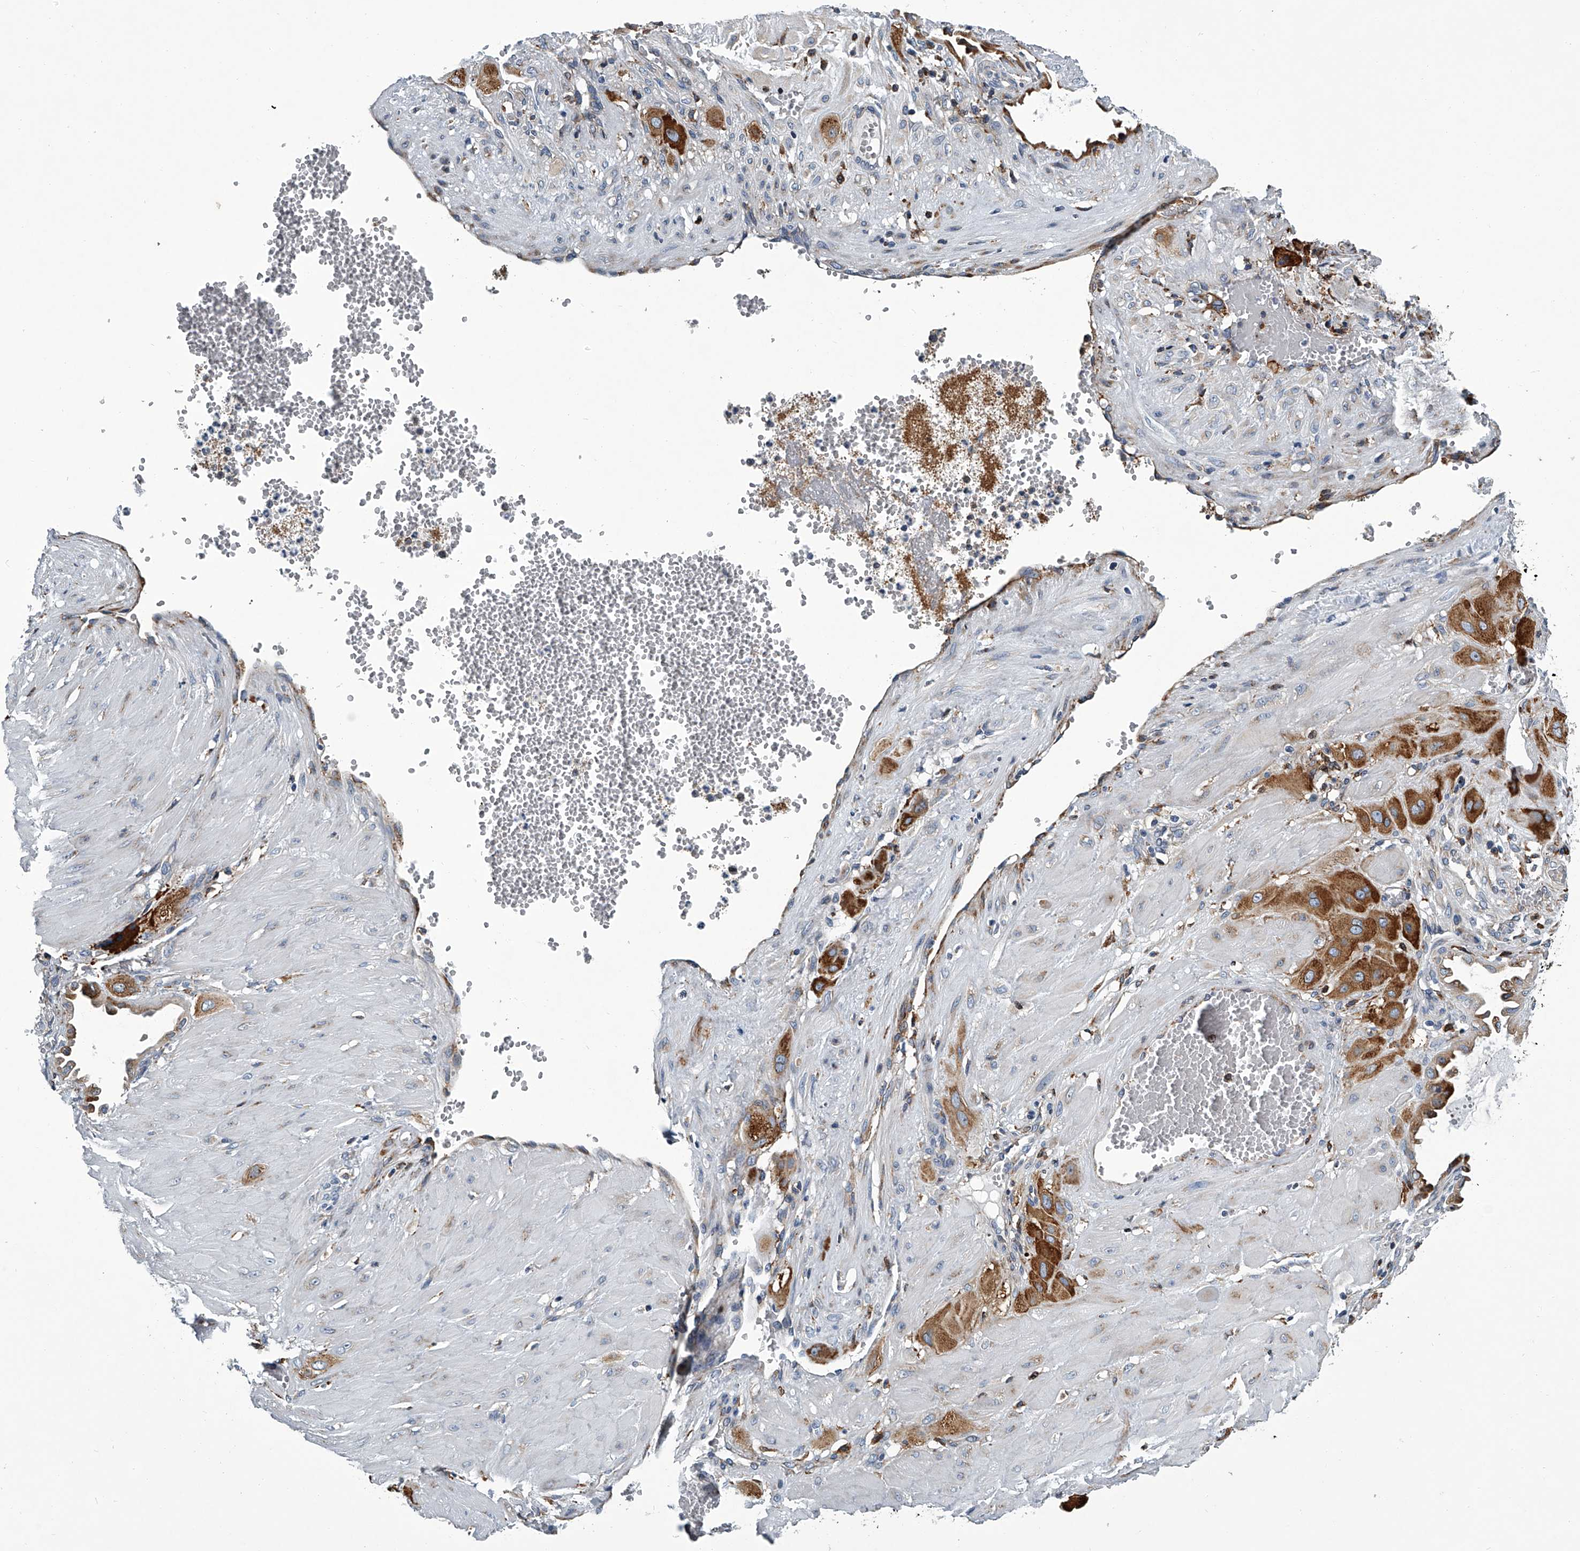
{"staining": {"intensity": "moderate", "quantity": ">75%", "location": "cytoplasmic/membranous"}, "tissue": "cervical cancer", "cell_type": "Tumor cells", "image_type": "cancer", "snomed": [{"axis": "morphology", "description": "Squamous cell carcinoma, NOS"}, {"axis": "topography", "description": "Cervix"}], "caption": "Human squamous cell carcinoma (cervical) stained for a protein (brown) shows moderate cytoplasmic/membranous positive staining in about >75% of tumor cells.", "gene": "TMEM63C", "patient": {"sex": "female", "age": 34}}